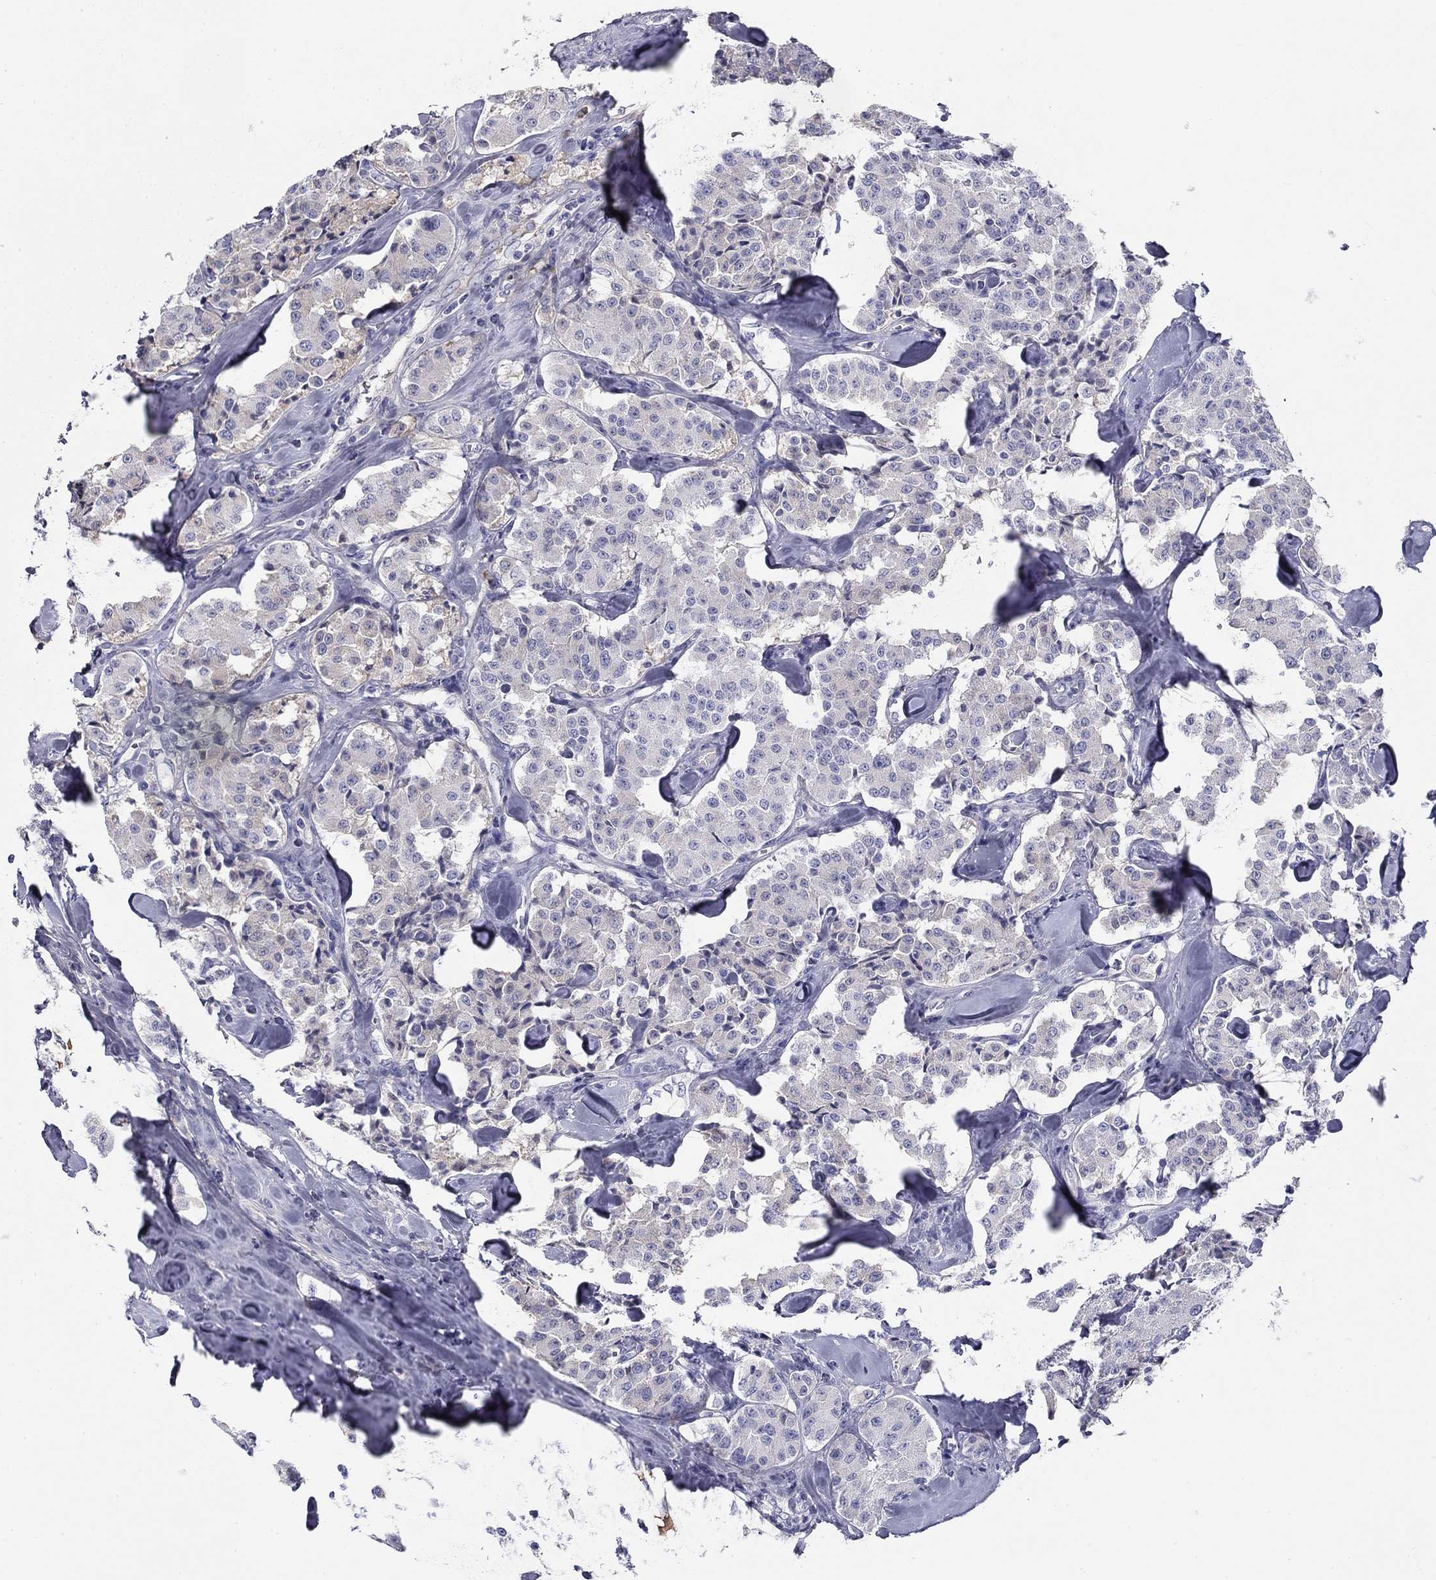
{"staining": {"intensity": "negative", "quantity": "none", "location": "none"}, "tissue": "carcinoid", "cell_type": "Tumor cells", "image_type": "cancer", "snomed": [{"axis": "morphology", "description": "Carcinoid, malignant, NOS"}, {"axis": "topography", "description": "Pancreas"}], "caption": "DAB immunohistochemical staining of human malignant carcinoid displays no significant positivity in tumor cells.", "gene": "CPLX4", "patient": {"sex": "male", "age": 41}}